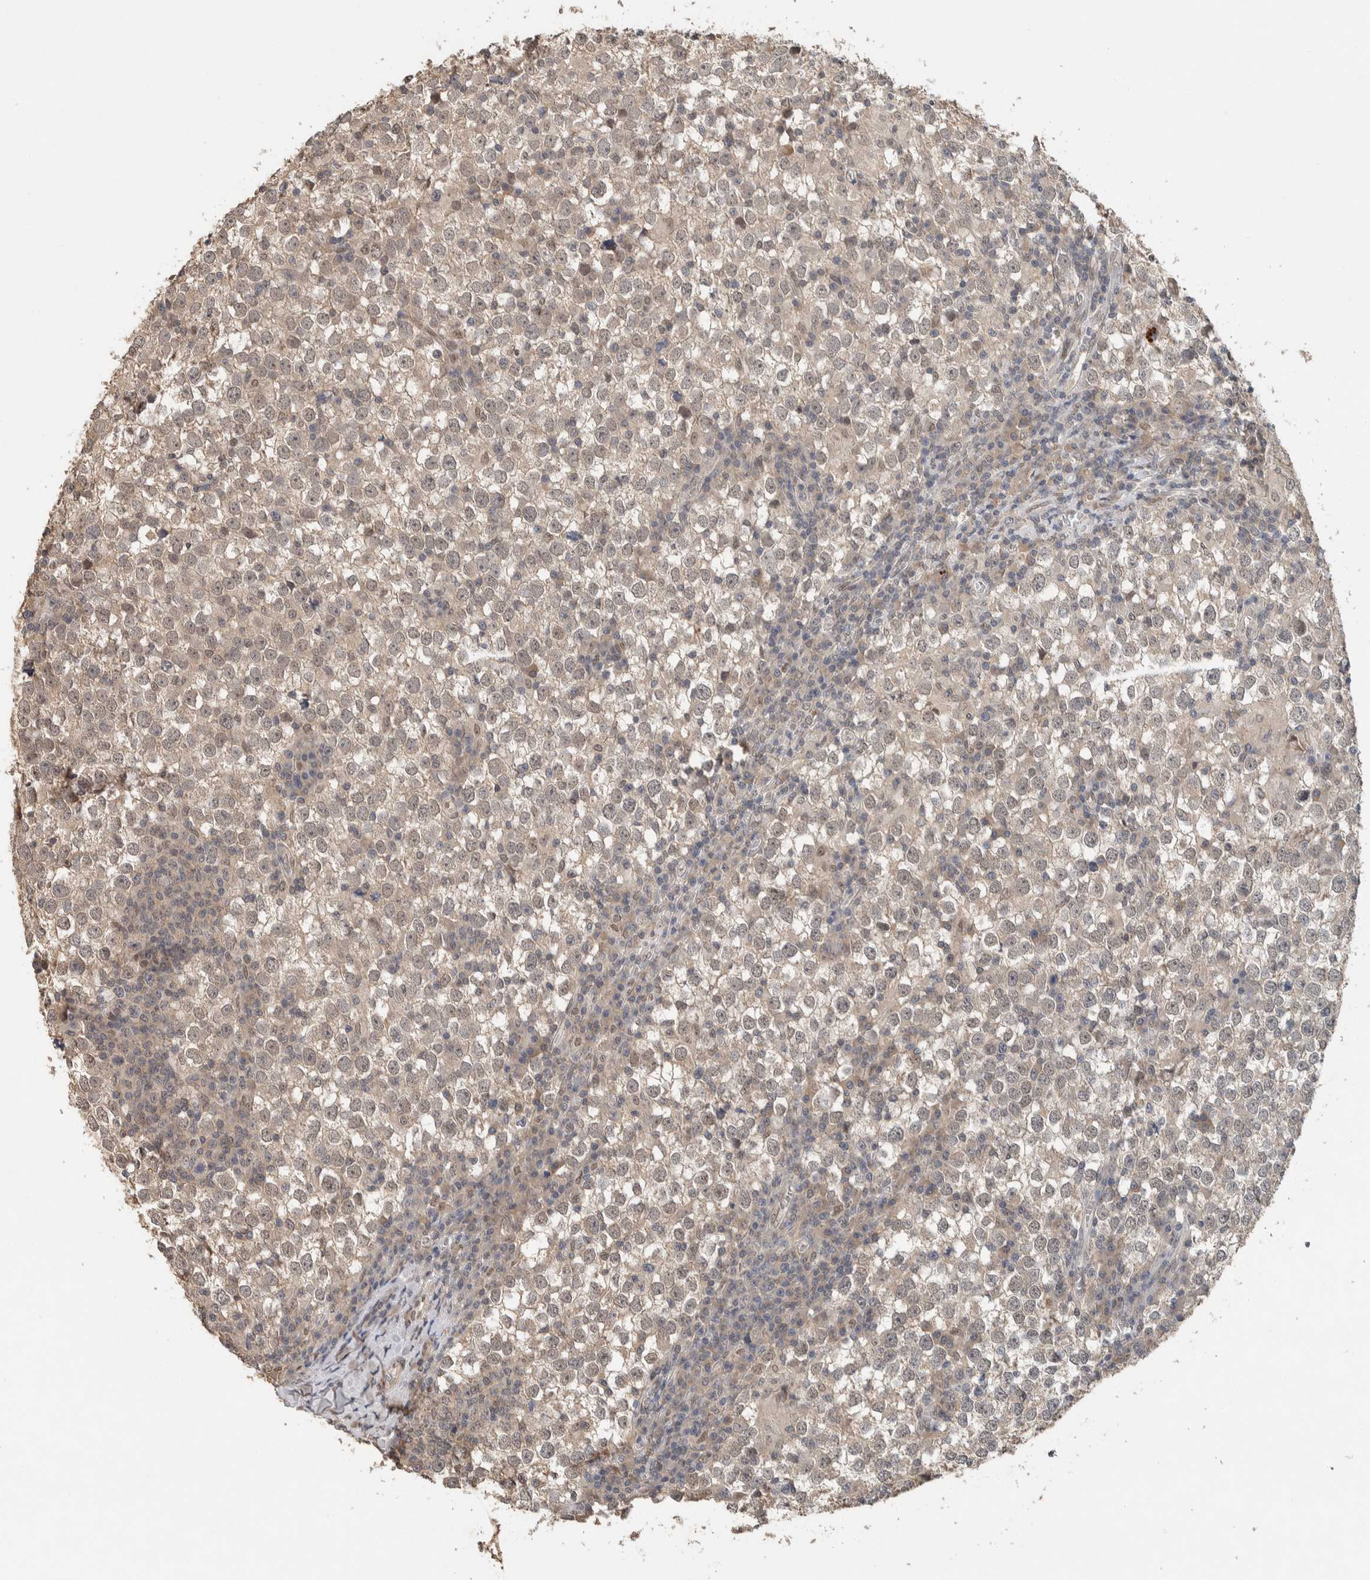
{"staining": {"intensity": "weak", "quantity": "<25%", "location": "cytoplasmic/membranous,nuclear"}, "tissue": "testis cancer", "cell_type": "Tumor cells", "image_type": "cancer", "snomed": [{"axis": "morphology", "description": "Seminoma, NOS"}, {"axis": "topography", "description": "Testis"}], "caption": "Image shows no significant protein positivity in tumor cells of seminoma (testis). (DAB (3,3'-diaminobenzidine) immunohistochemistry (IHC) with hematoxylin counter stain).", "gene": "CYSRT1", "patient": {"sex": "male", "age": 65}}